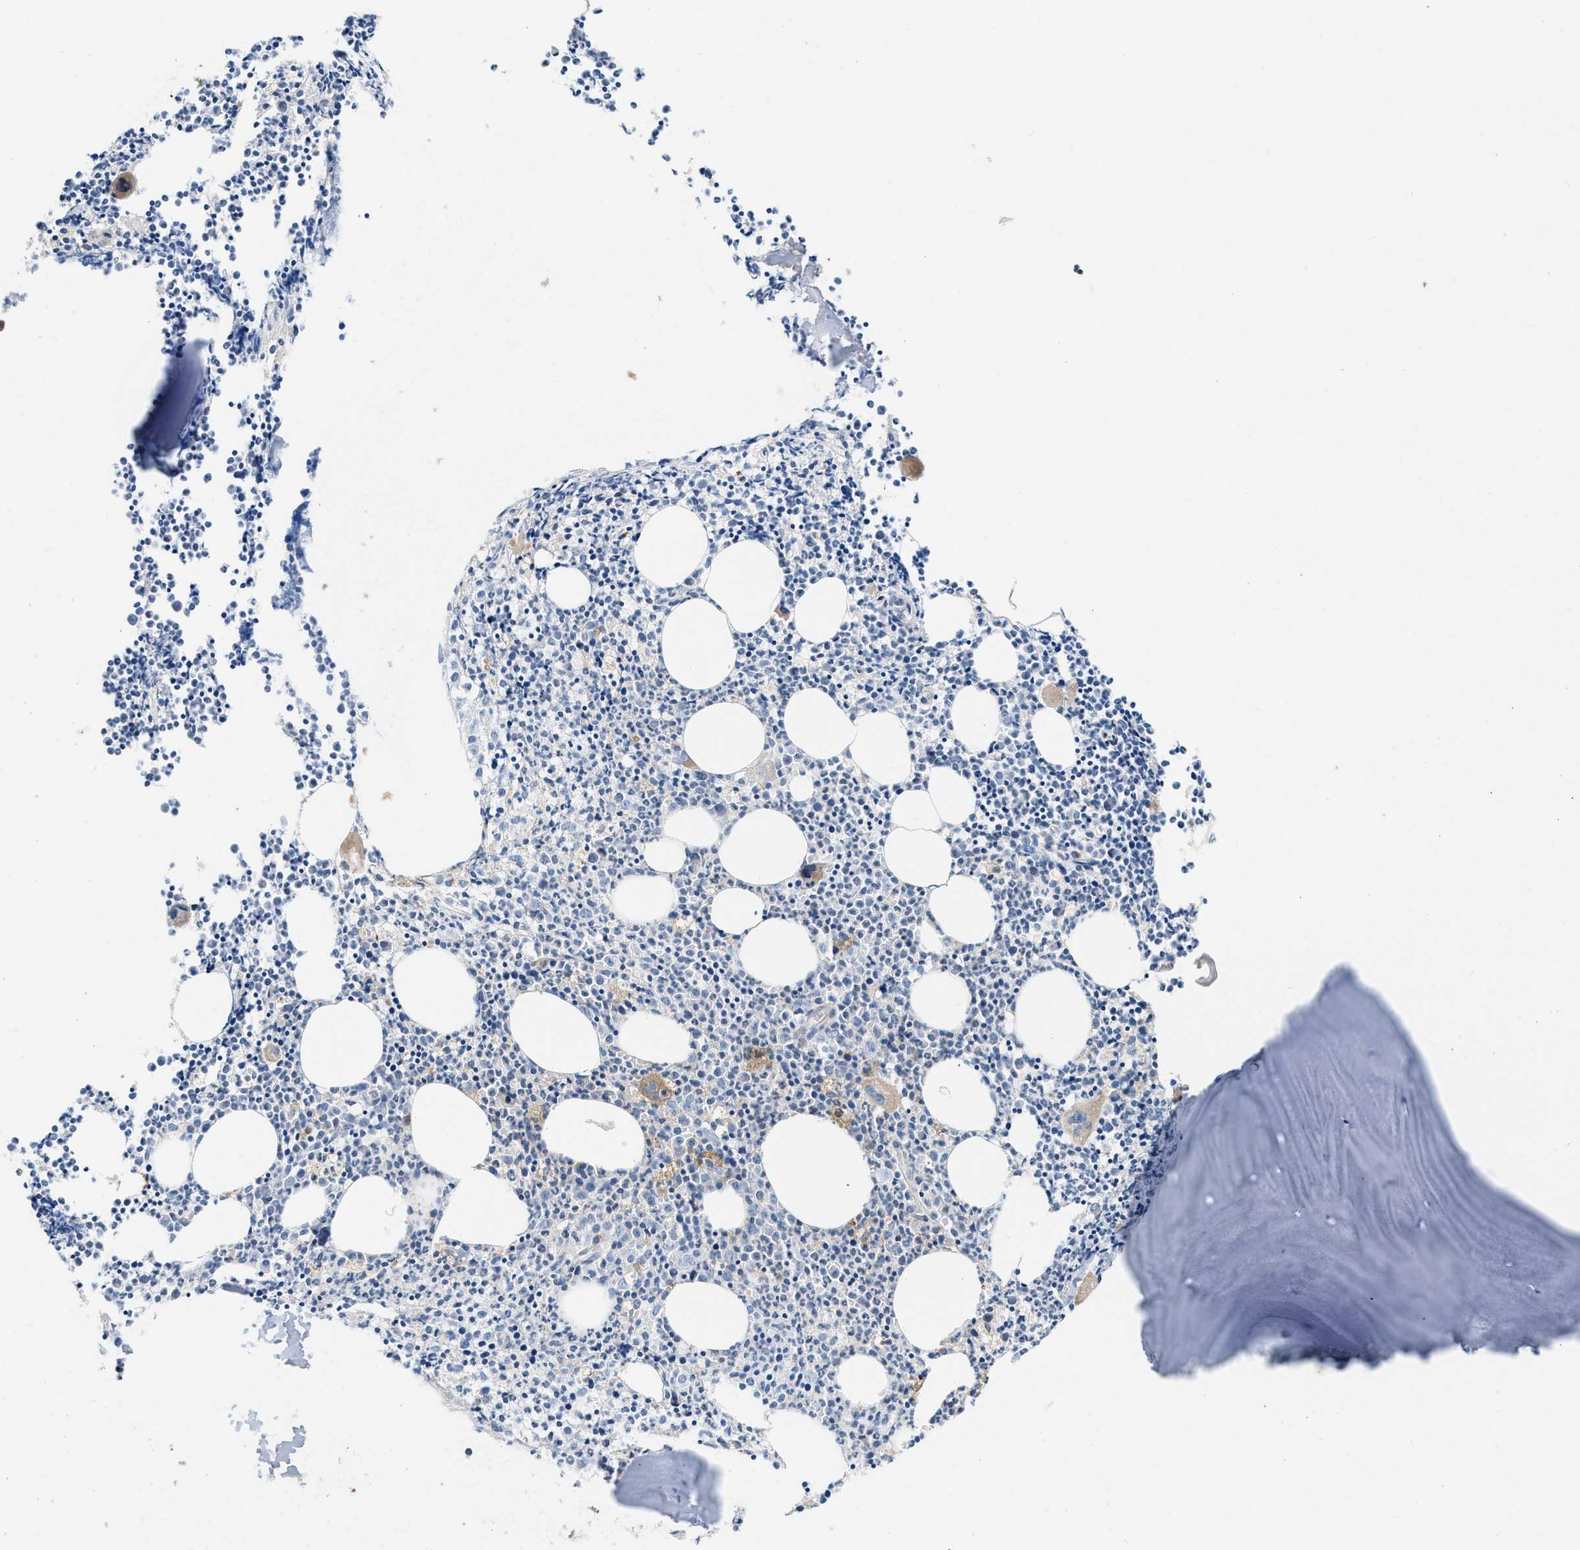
{"staining": {"intensity": "moderate", "quantity": "<25%", "location": "cytoplasmic/membranous"}, "tissue": "bone marrow", "cell_type": "Hematopoietic cells", "image_type": "normal", "snomed": [{"axis": "morphology", "description": "Normal tissue, NOS"}, {"axis": "morphology", "description": "Inflammation, NOS"}, {"axis": "topography", "description": "Bone marrow"}], "caption": "Bone marrow stained with a brown dye exhibits moderate cytoplasmic/membranous positive positivity in about <25% of hematopoietic cells.", "gene": "DIPK1A", "patient": {"sex": "female", "age": 53}}